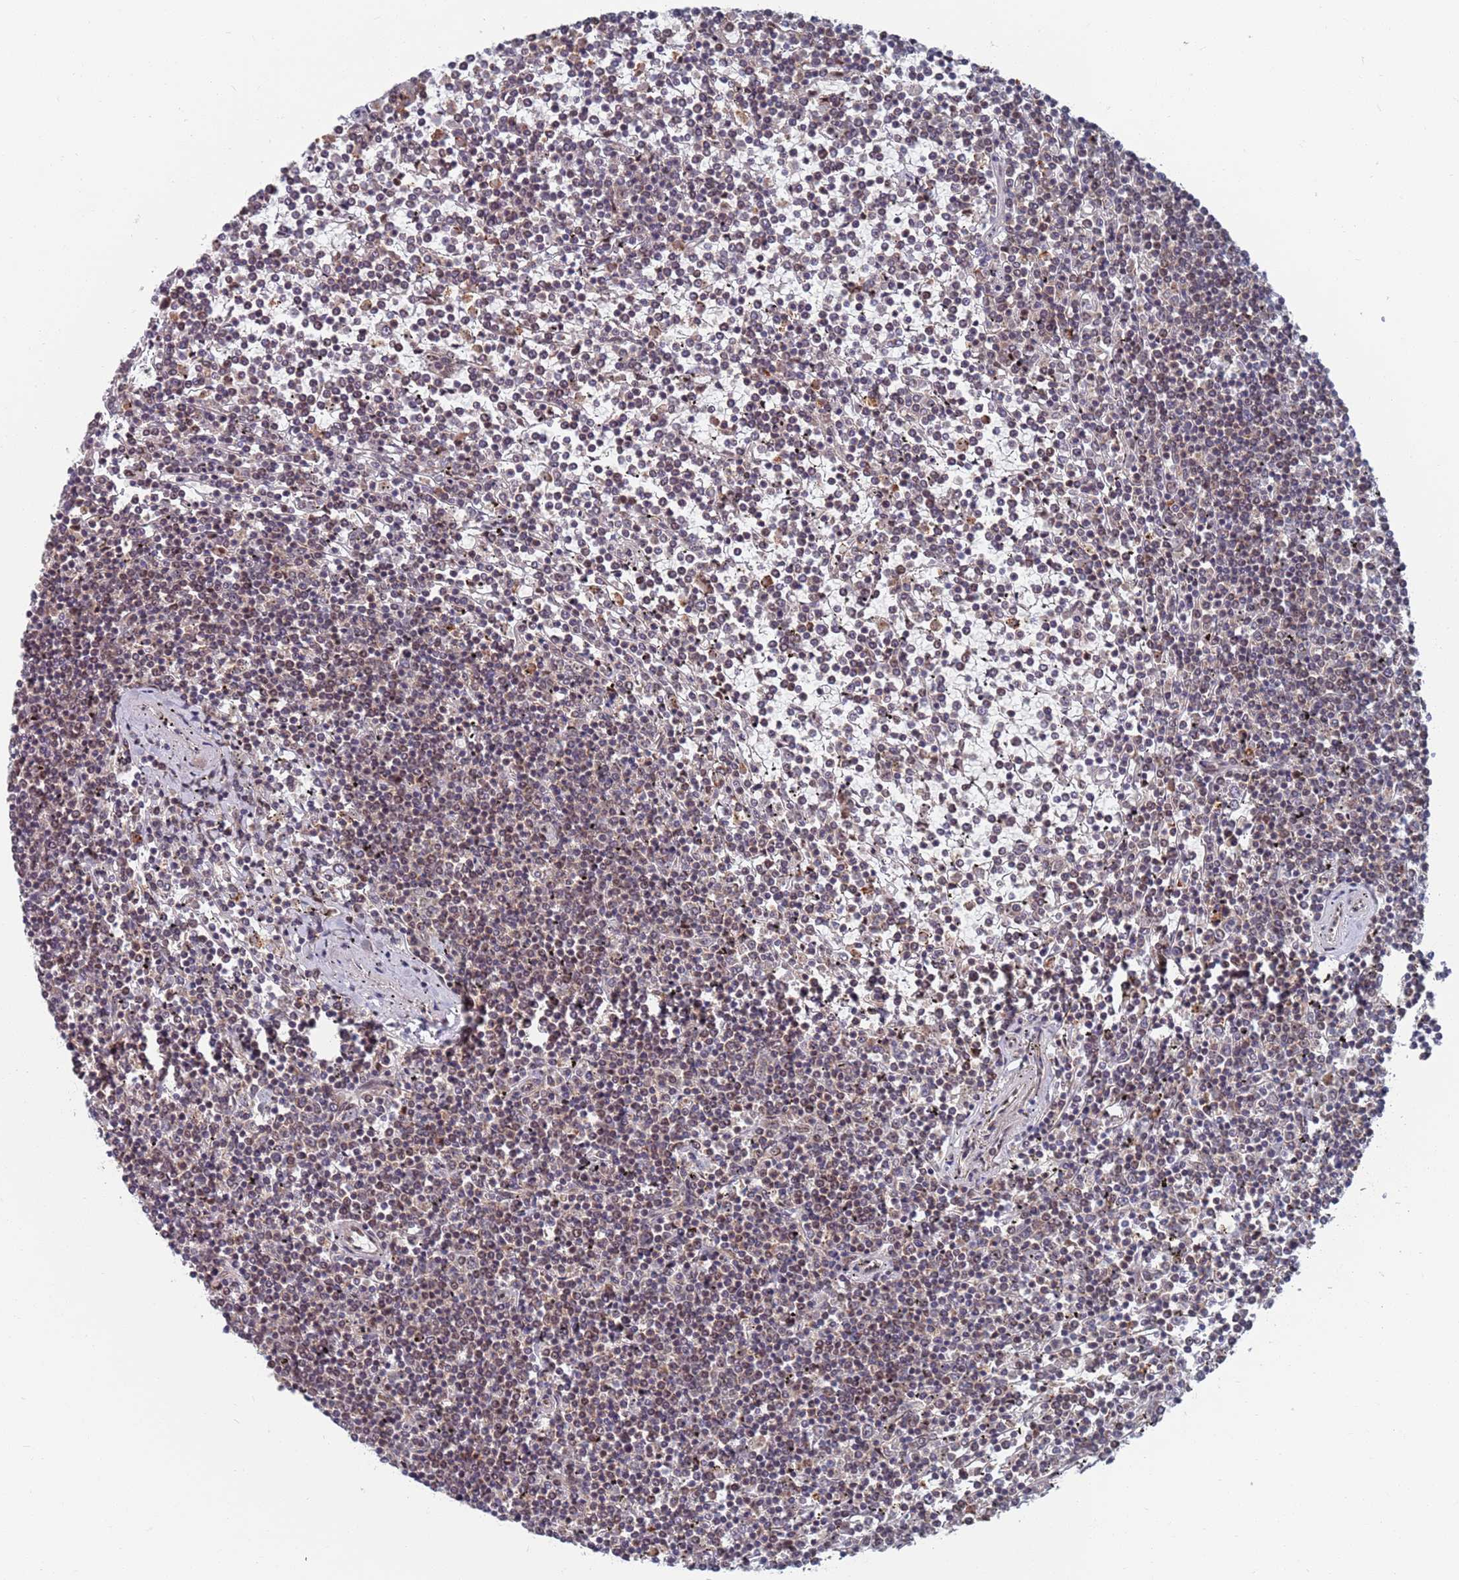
{"staining": {"intensity": "weak", "quantity": "<25%", "location": "nuclear"}, "tissue": "lymphoma", "cell_type": "Tumor cells", "image_type": "cancer", "snomed": [{"axis": "morphology", "description": "Malignant lymphoma, non-Hodgkin's type, Low grade"}, {"axis": "topography", "description": "Spleen"}], "caption": "High magnification brightfield microscopy of low-grade malignant lymphoma, non-Hodgkin's type stained with DAB (3,3'-diaminobenzidine) (brown) and counterstained with hematoxylin (blue): tumor cells show no significant staining.", "gene": "RPP25", "patient": {"sex": "female", "age": 19}}